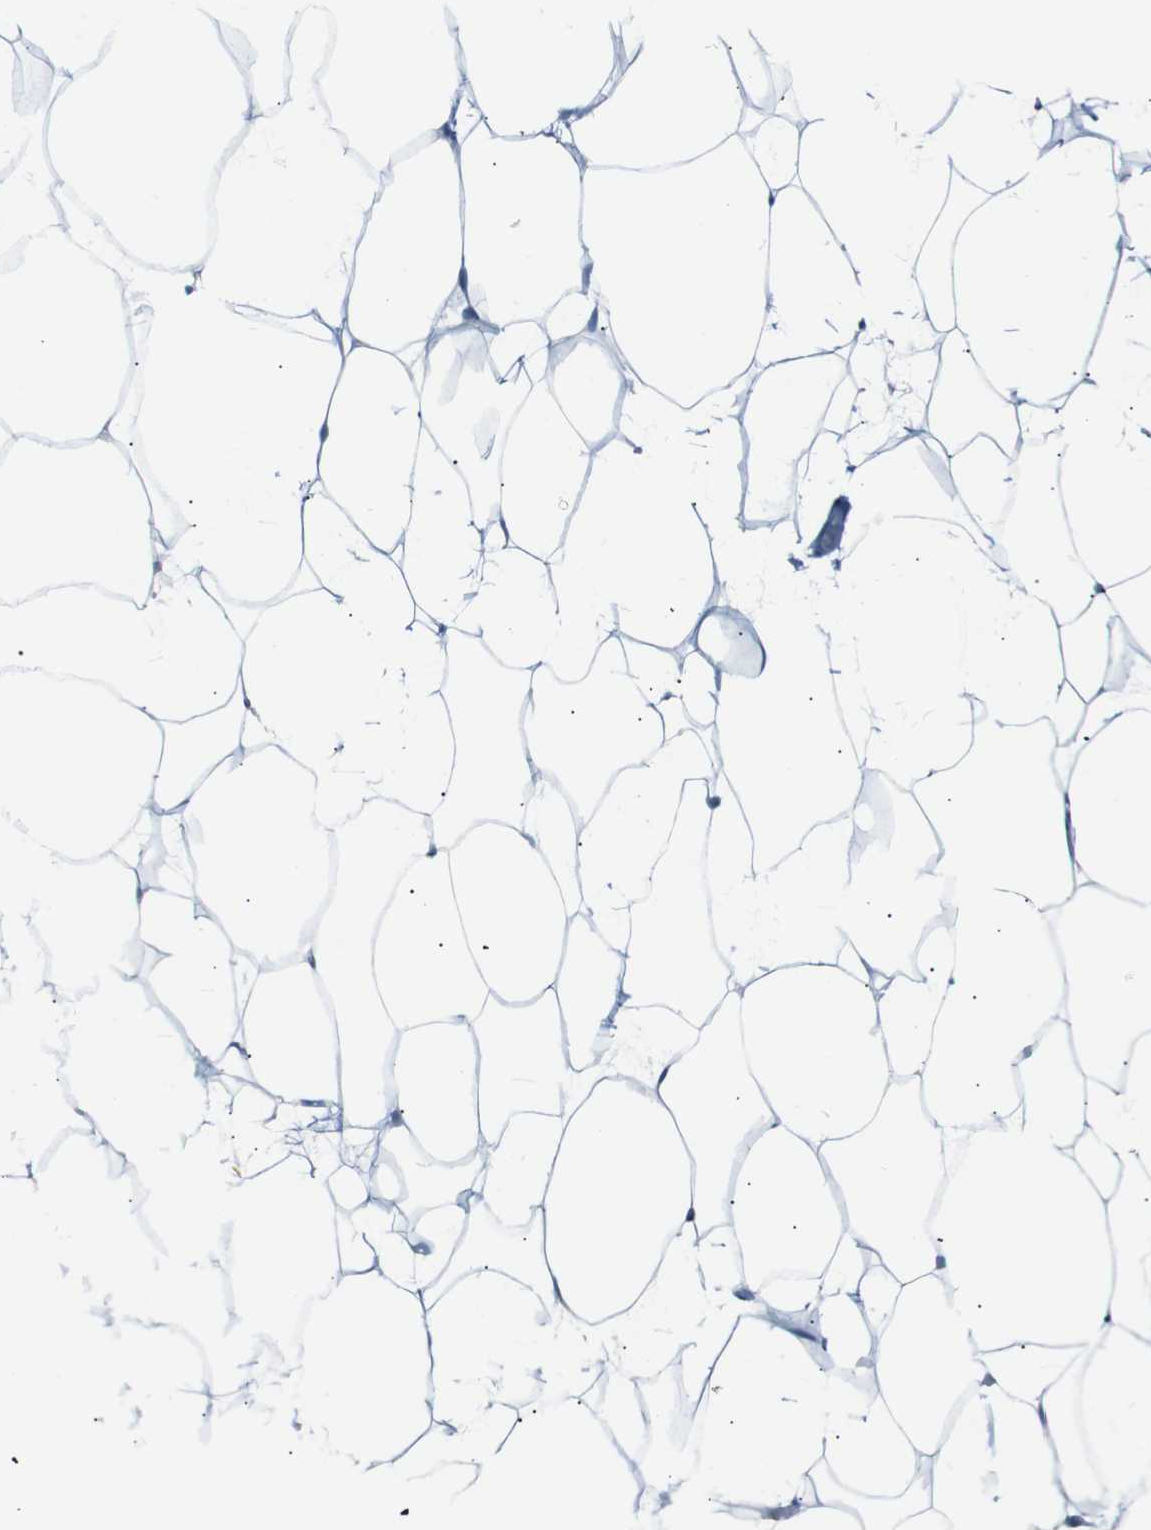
{"staining": {"intensity": "negative", "quantity": "none", "location": "none"}, "tissue": "adipose tissue", "cell_type": "Adipocytes", "image_type": "normal", "snomed": [{"axis": "morphology", "description": "Normal tissue, NOS"}, {"axis": "topography", "description": "Breast"}, {"axis": "topography", "description": "Adipose tissue"}], "caption": "Adipose tissue was stained to show a protein in brown. There is no significant positivity in adipocytes. (Immunohistochemistry (ihc), brightfield microscopy, high magnification).", "gene": "ERVMER34", "patient": {"sex": "female", "age": 25}}